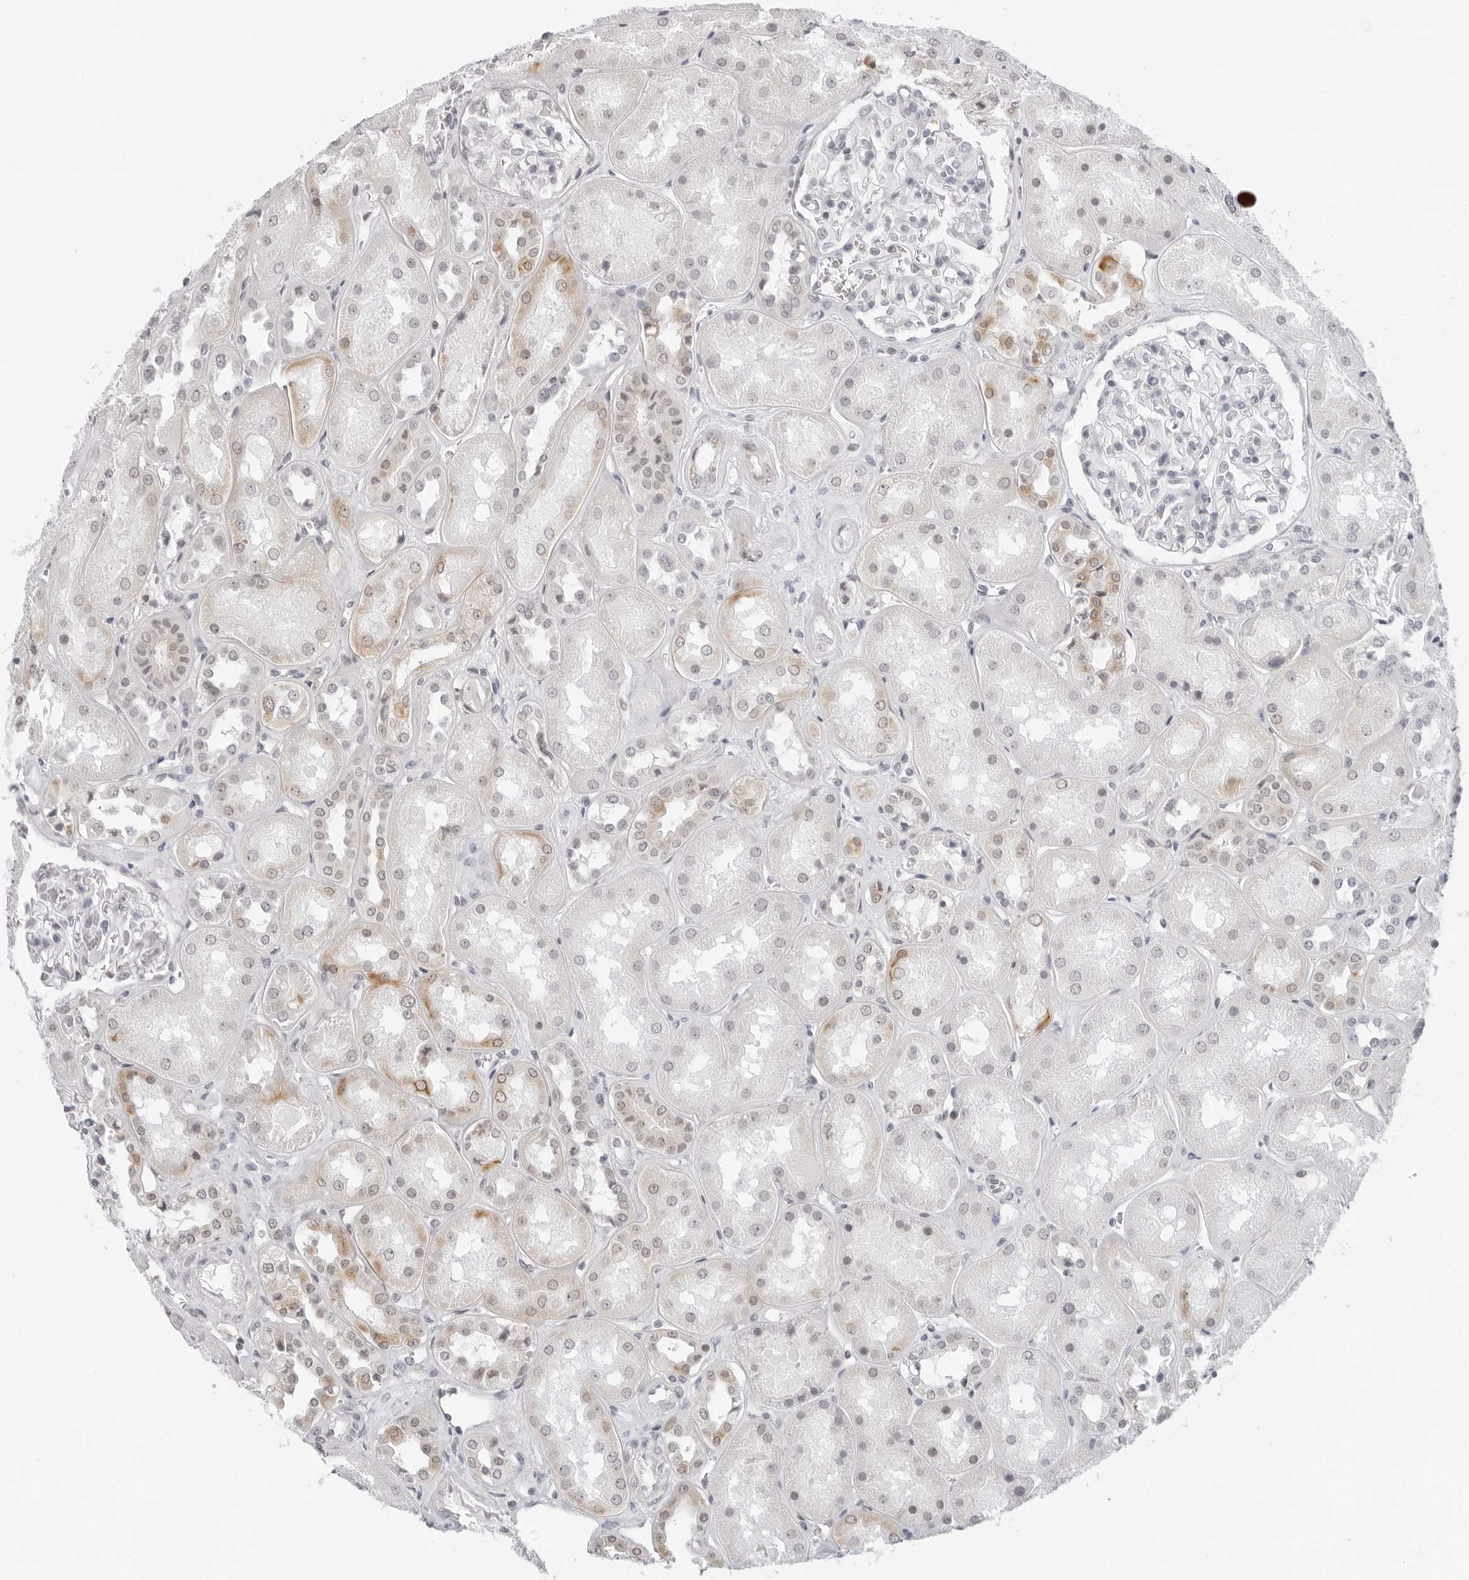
{"staining": {"intensity": "negative", "quantity": "none", "location": "none"}, "tissue": "kidney", "cell_type": "Cells in glomeruli", "image_type": "normal", "snomed": [{"axis": "morphology", "description": "Normal tissue, NOS"}, {"axis": "topography", "description": "Kidney"}], "caption": "Immunohistochemical staining of benign human kidney displays no significant staining in cells in glomeruli.", "gene": "FLG2", "patient": {"sex": "male", "age": 70}}